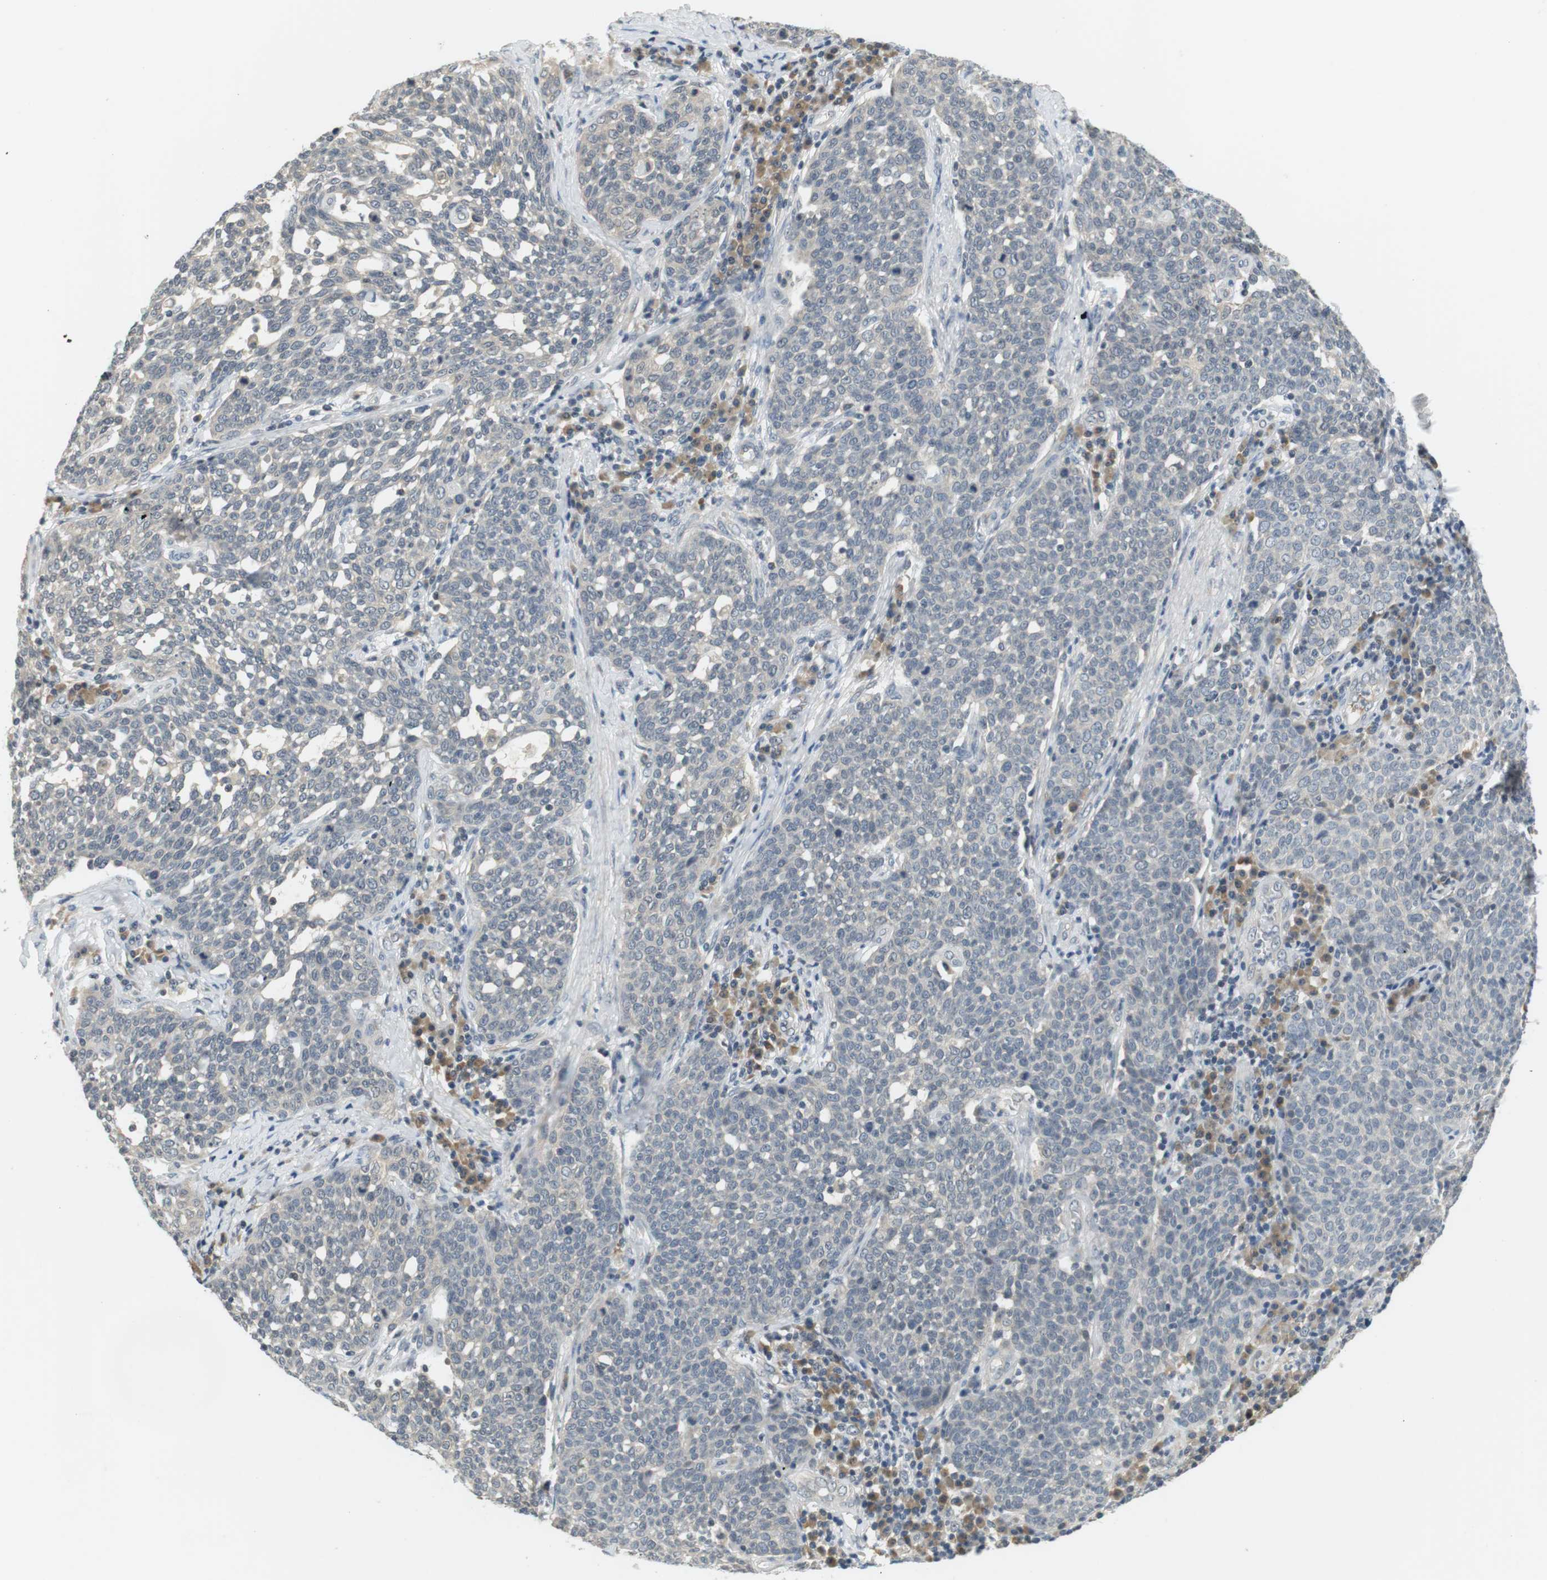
{"staining": {"intensity": "negative", "quantity": "none", "location": "none"}, "tissue": "cervical cancer", "cell_type": "Tumor cells", "image_type": "cancer", "snomed": [{"axis": "morphology", "description": "Squamous cell carcinoma, NOS"}, {"axis": "topography", "description": "Cervix"}], "caption": "Immunohistochemistry of cervical squamous cell carcinoma reveals no expression in tumor cells.", "gene": "WNT7A", "patient": {"sex": "female", "age": 34}}